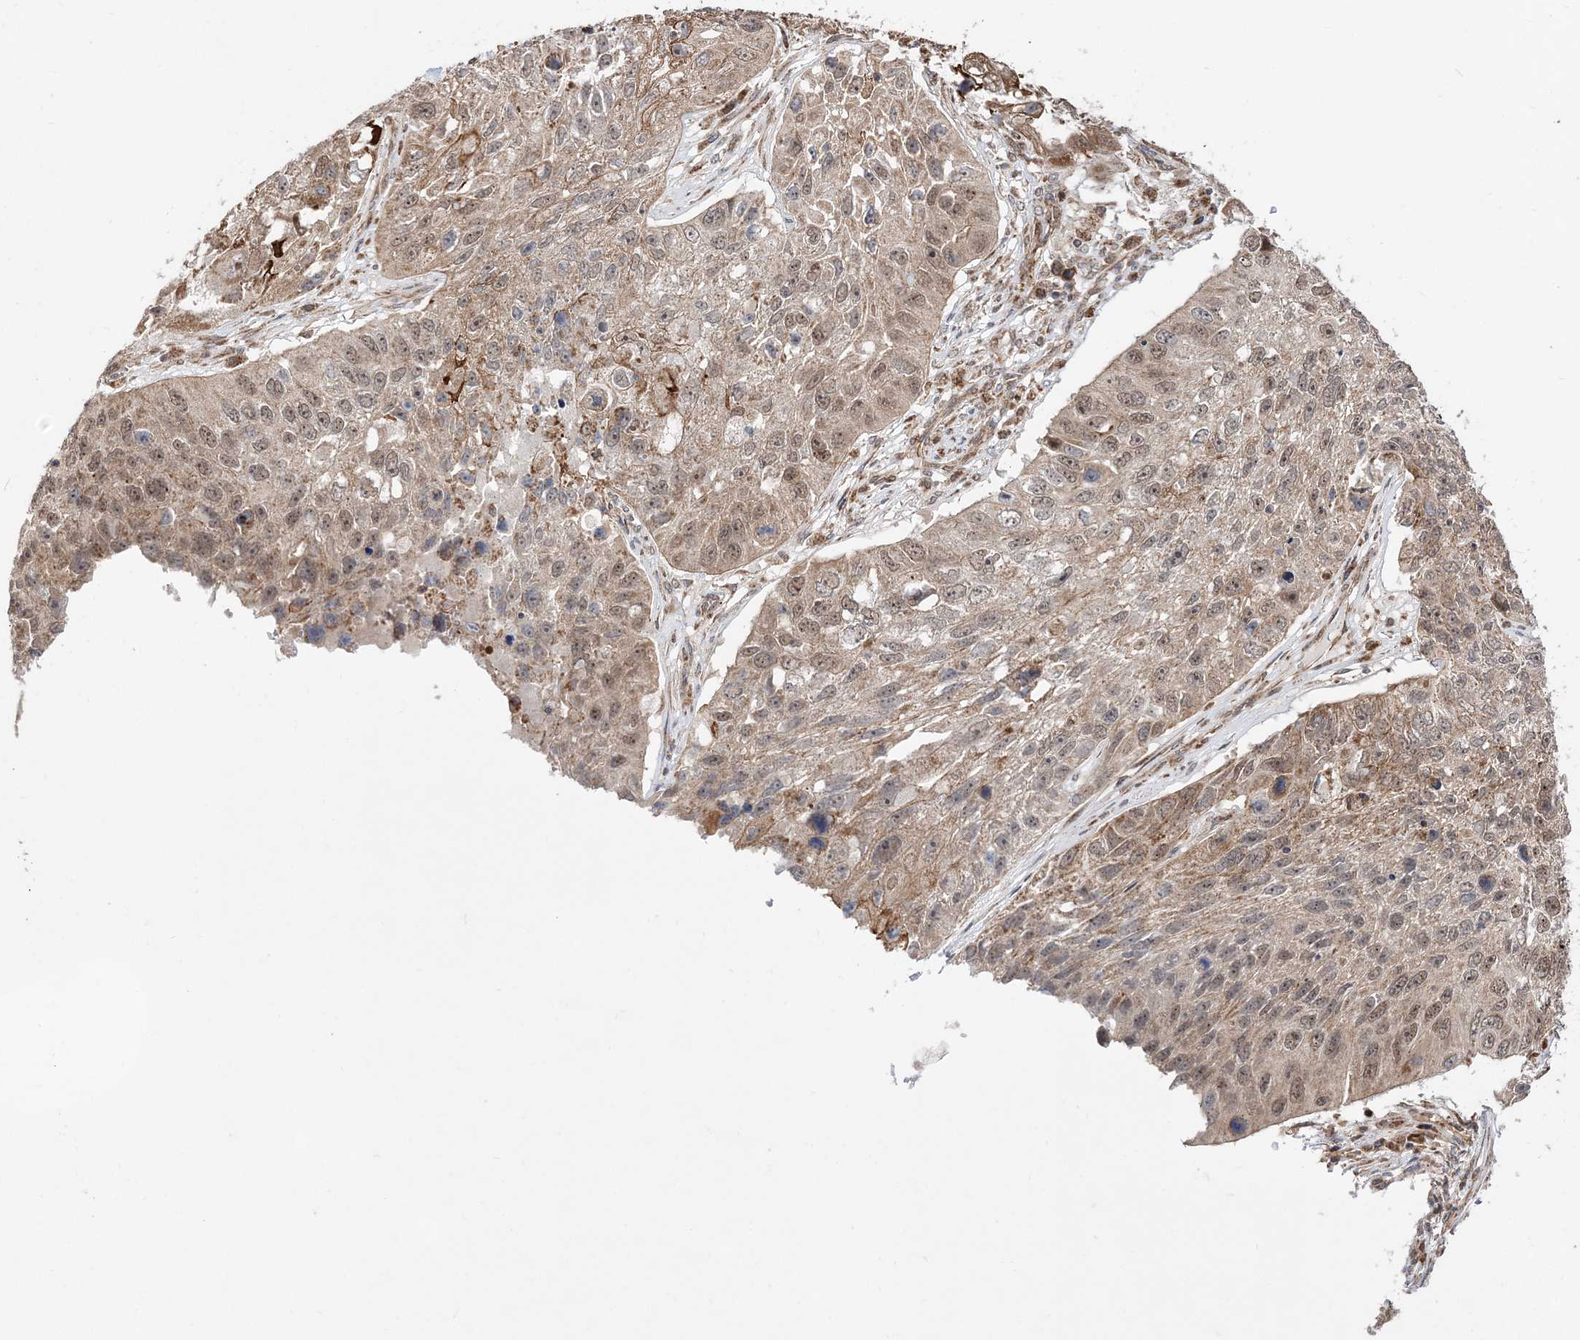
{"staining": {"intensity": "weak", "quantity": ">75%", "location": "cytoplasmic/membranous,nuclear"}, "tissue": "lung cancer", "cell_type": "Tumor cells", "image_type": "cancer", "snomed": [{"axis": "morphology", "description": "Squamous cell carcinoma, NOS"}, {"axis": "topography", "description": "Lung"}], "caption": "The histopathology image reveals a brown stain indicating the presence of a protein in the cytoplasmic/membranous and nuclear of tumor cells in lung squamous cell carcinoma.", "gene": "DALRD3", "patient": {"sex": "male", "age": 61}}